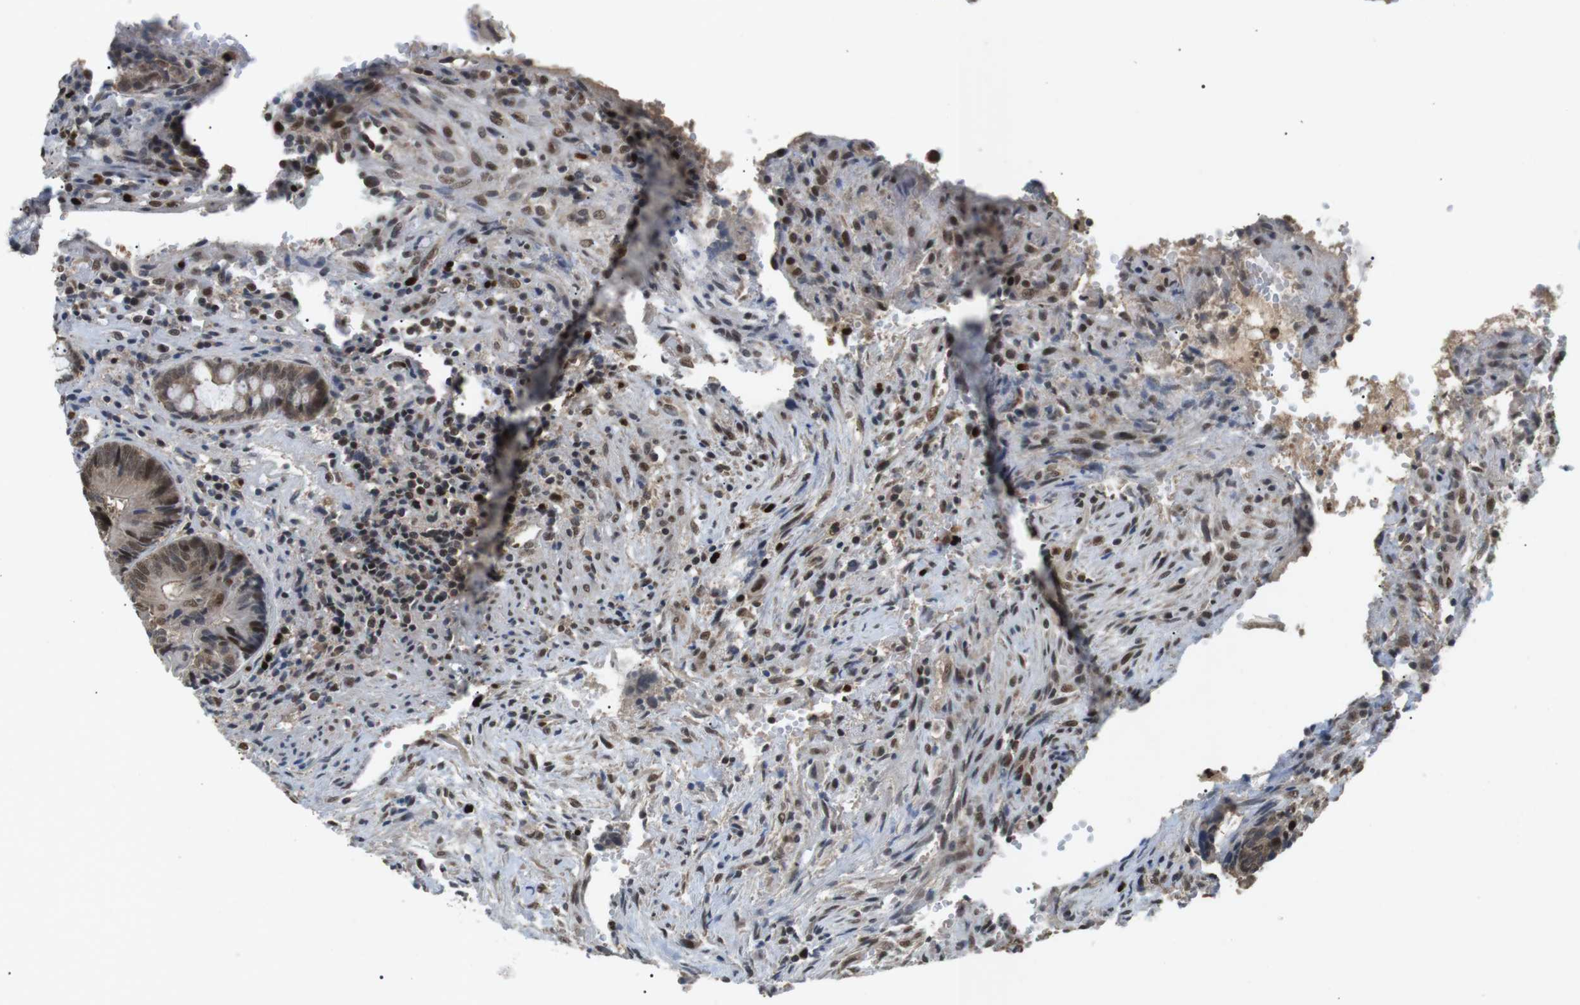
{"staining": {"intensity": "moderate", "quantity": ">75%", "location": "cytoplasmic/membranous,nuclear"}, "tissue": "colorectal cancer", "cell_type": "Tumor cells", "image_type": "cancer", "snomed": [{"axis": "morphology", "description": "Adenocarcinoma, NOS"}, {"axis": "topography", "description": "Colon"}], "caption": "This micrograph reveals colorectal cancer stained with immunohistochemistry (IHC) to label a protein in brown. The cytoplasmic/membranous and nuclear of tumor cells show moderate positivity for the protein. Nuclei are counter-stained blue.", "gene": "ORAI3", "patient": {"sex": "female", "age": 57}}